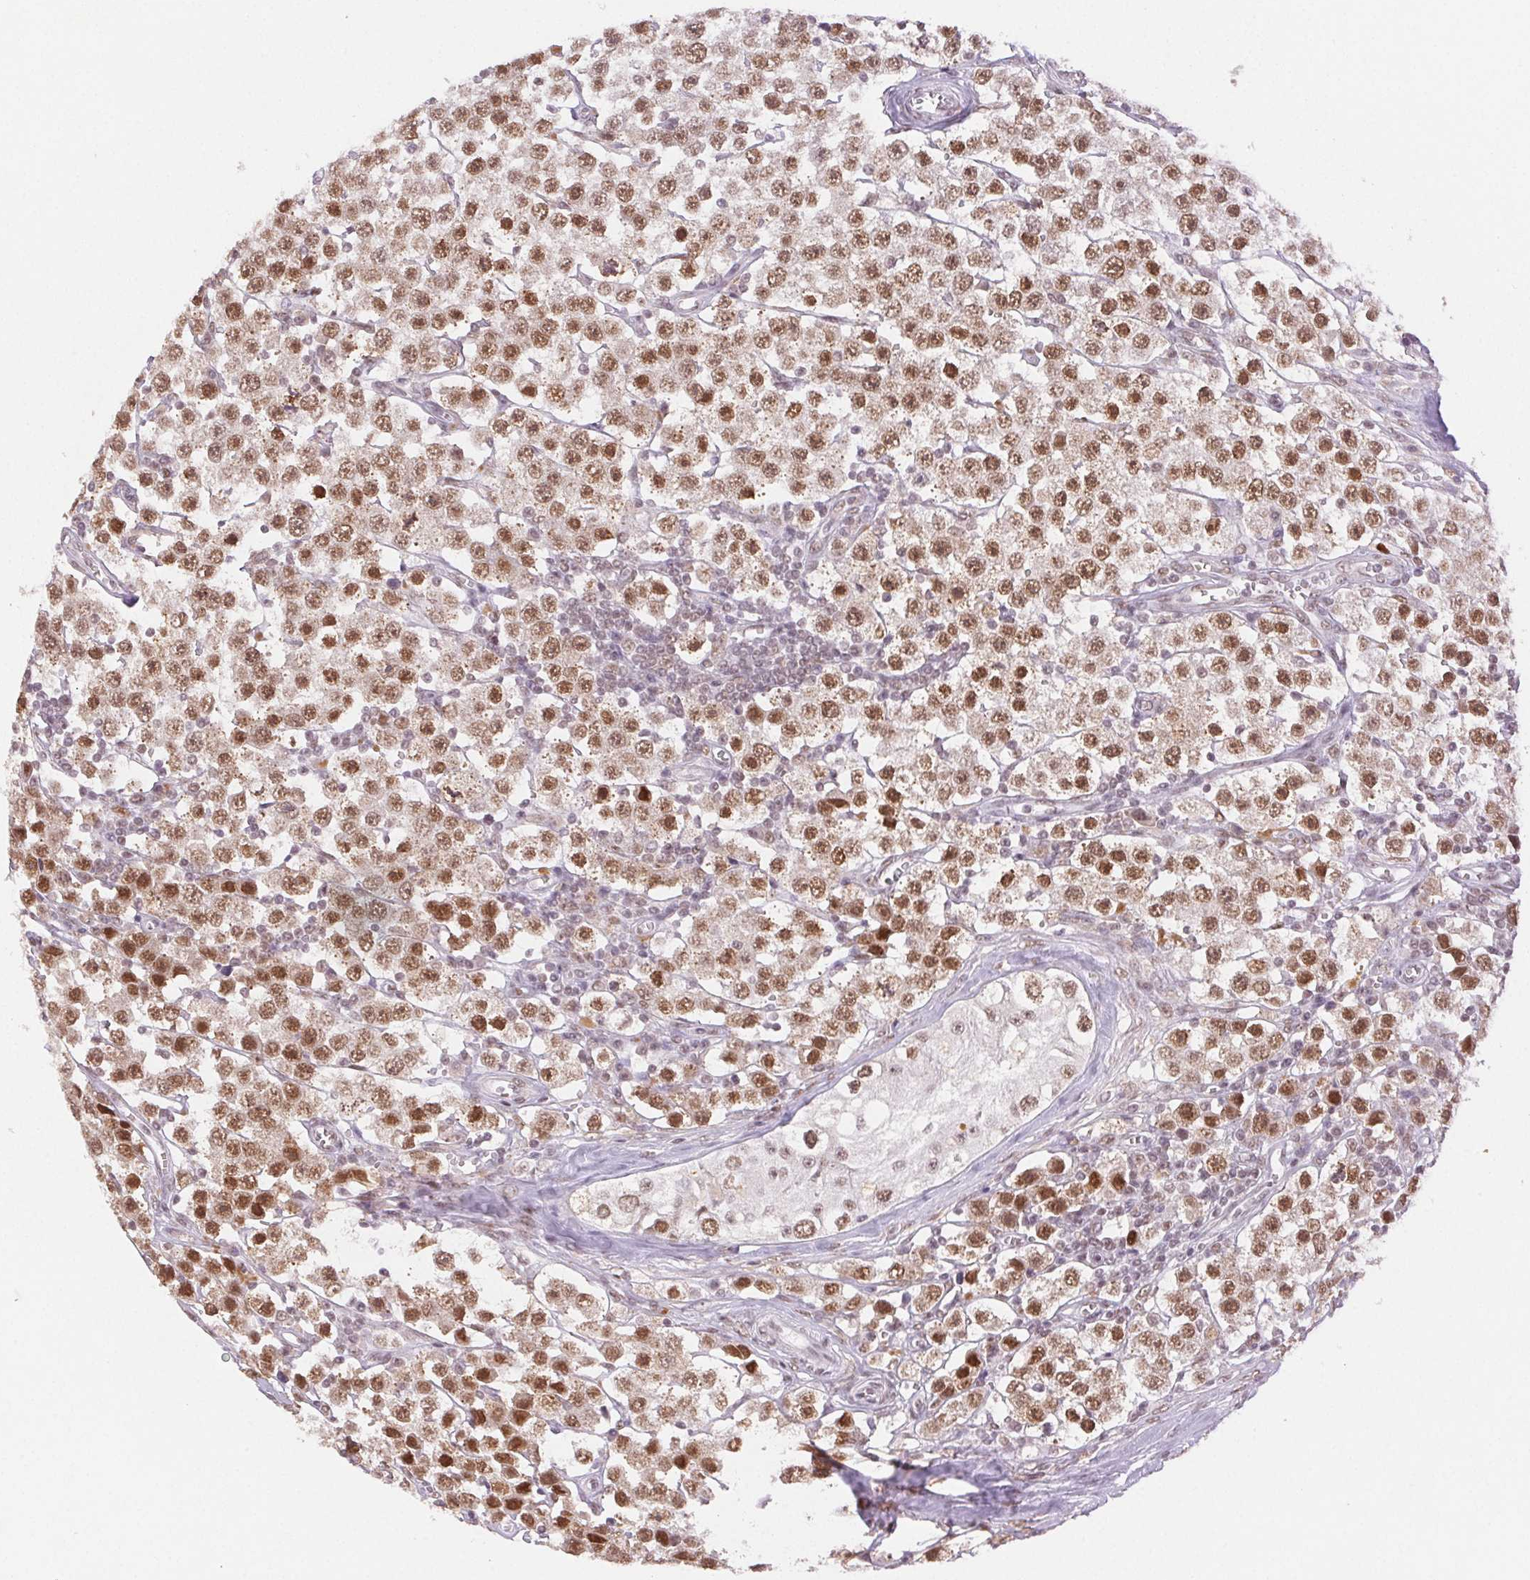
{"staining": {"intensity": "moderate", "quantity": ">75%", "location": "nuclear"}, "tissue": "testis cancer", "cell_type": "Tumor cells", "image_type": "cancer", "snomed": [{"axis": "morphology", "description": "Seminoma, NOS"}, {"axis": "topography", "description": "Testis"}], "caption": "Immunohistochemistry (IHC) (DAB (3,3'-diaminobenzidine)) staining of human testis cancer (seminoma) reveals moderate nuclear protein positivity in about >75% of tumor cells. (Brightfield microscopy of DAB IHC at high magnification).", "gene": "H2AZ2", "patient": {"sex": "male", "age": 34}}